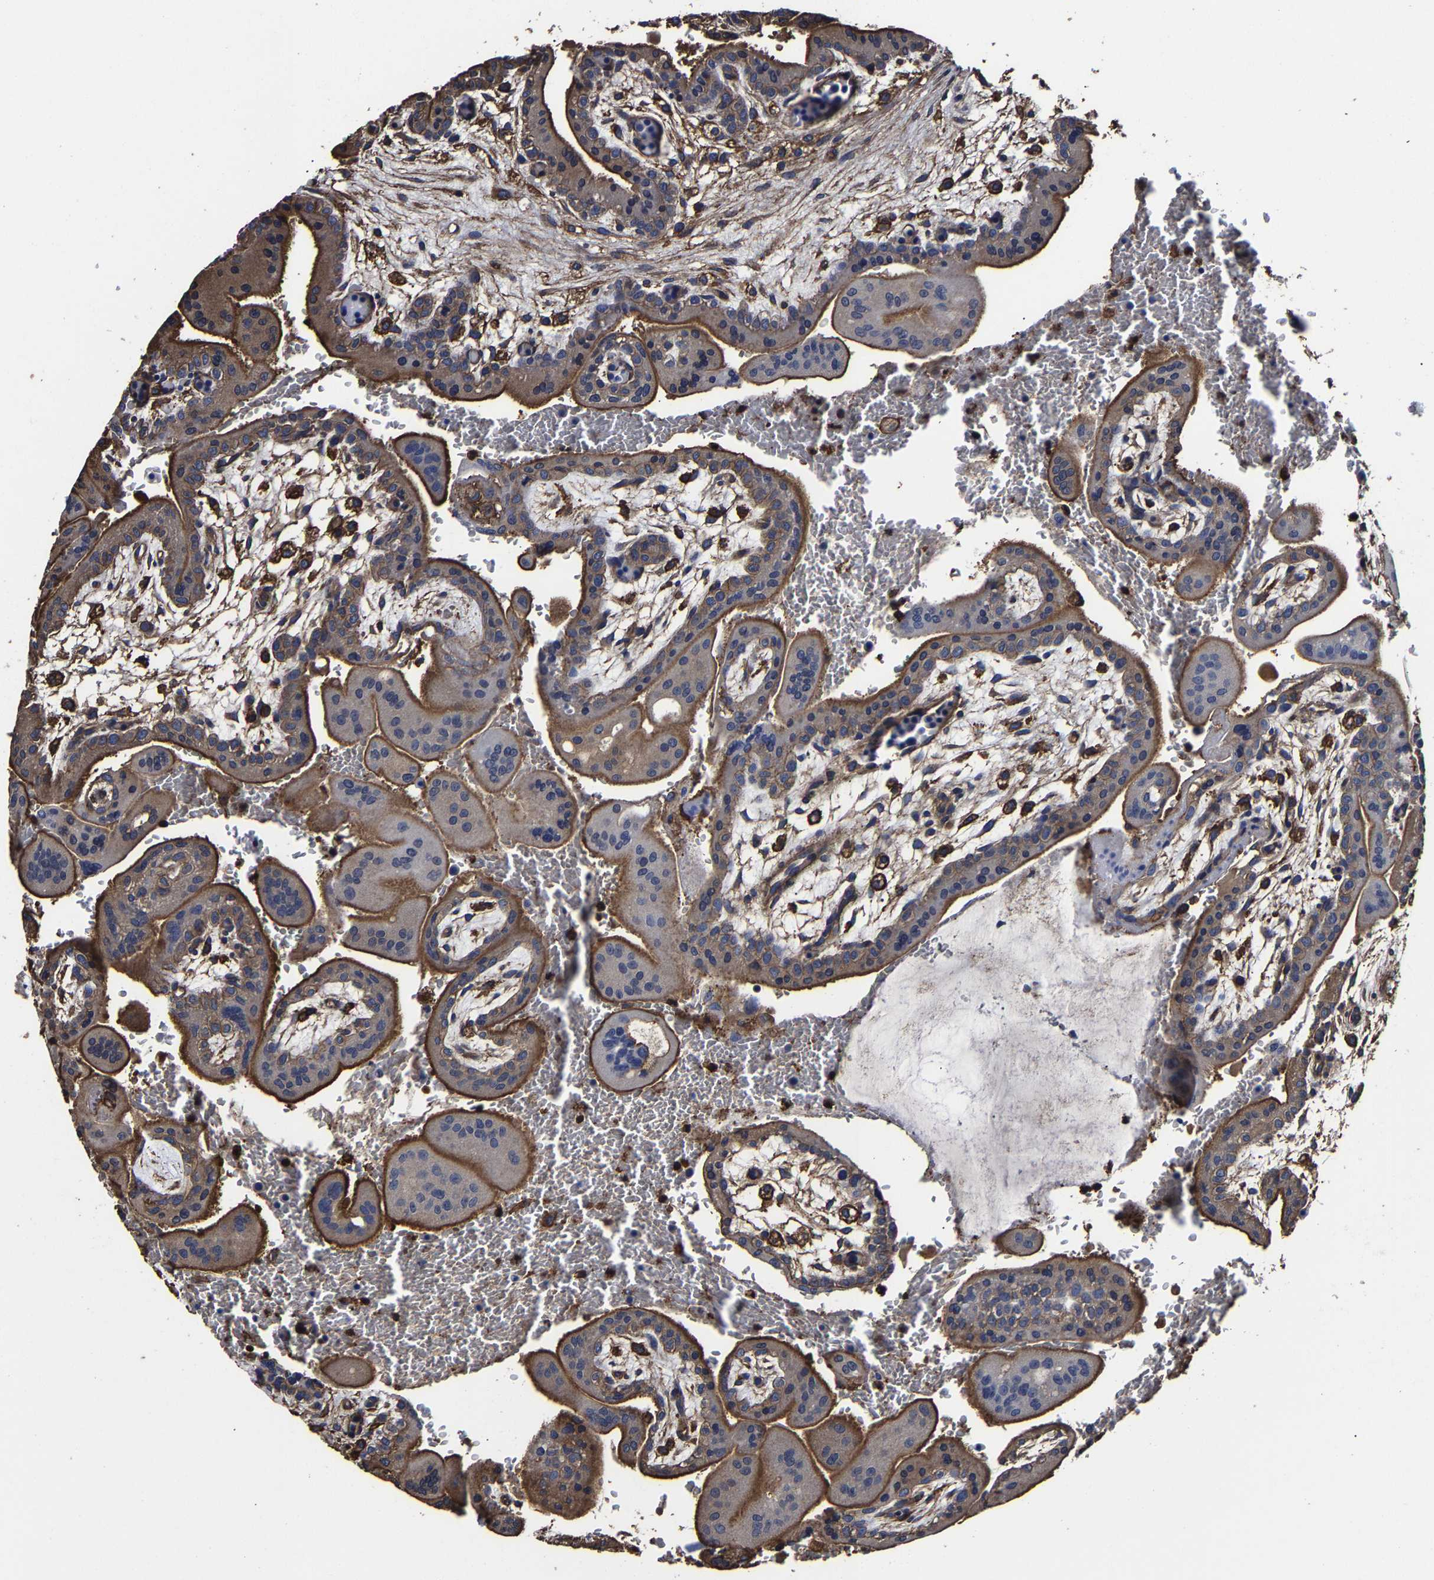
{"staining": {"intensity": "moderate", "quantity": ">75%", "location": "cytoplasmic/membranous"}, "tissue": "placenta", "cell_type": "Decidual cells", "image_type": "normal", "snomed": [{"axis": "morphology", "description": "Normal tissue, NOS"}, {"axis": "topography", "description": "Placenta"}], "caption": "Immunohistochemical staining of unremarkable human placenta exhibits >75% levels of moderate cytoplasmic/membranous protein positivity in about >75% of decidual cells.", "gene": "SSH3", "patient": {"sex": "female", "age": 35}}